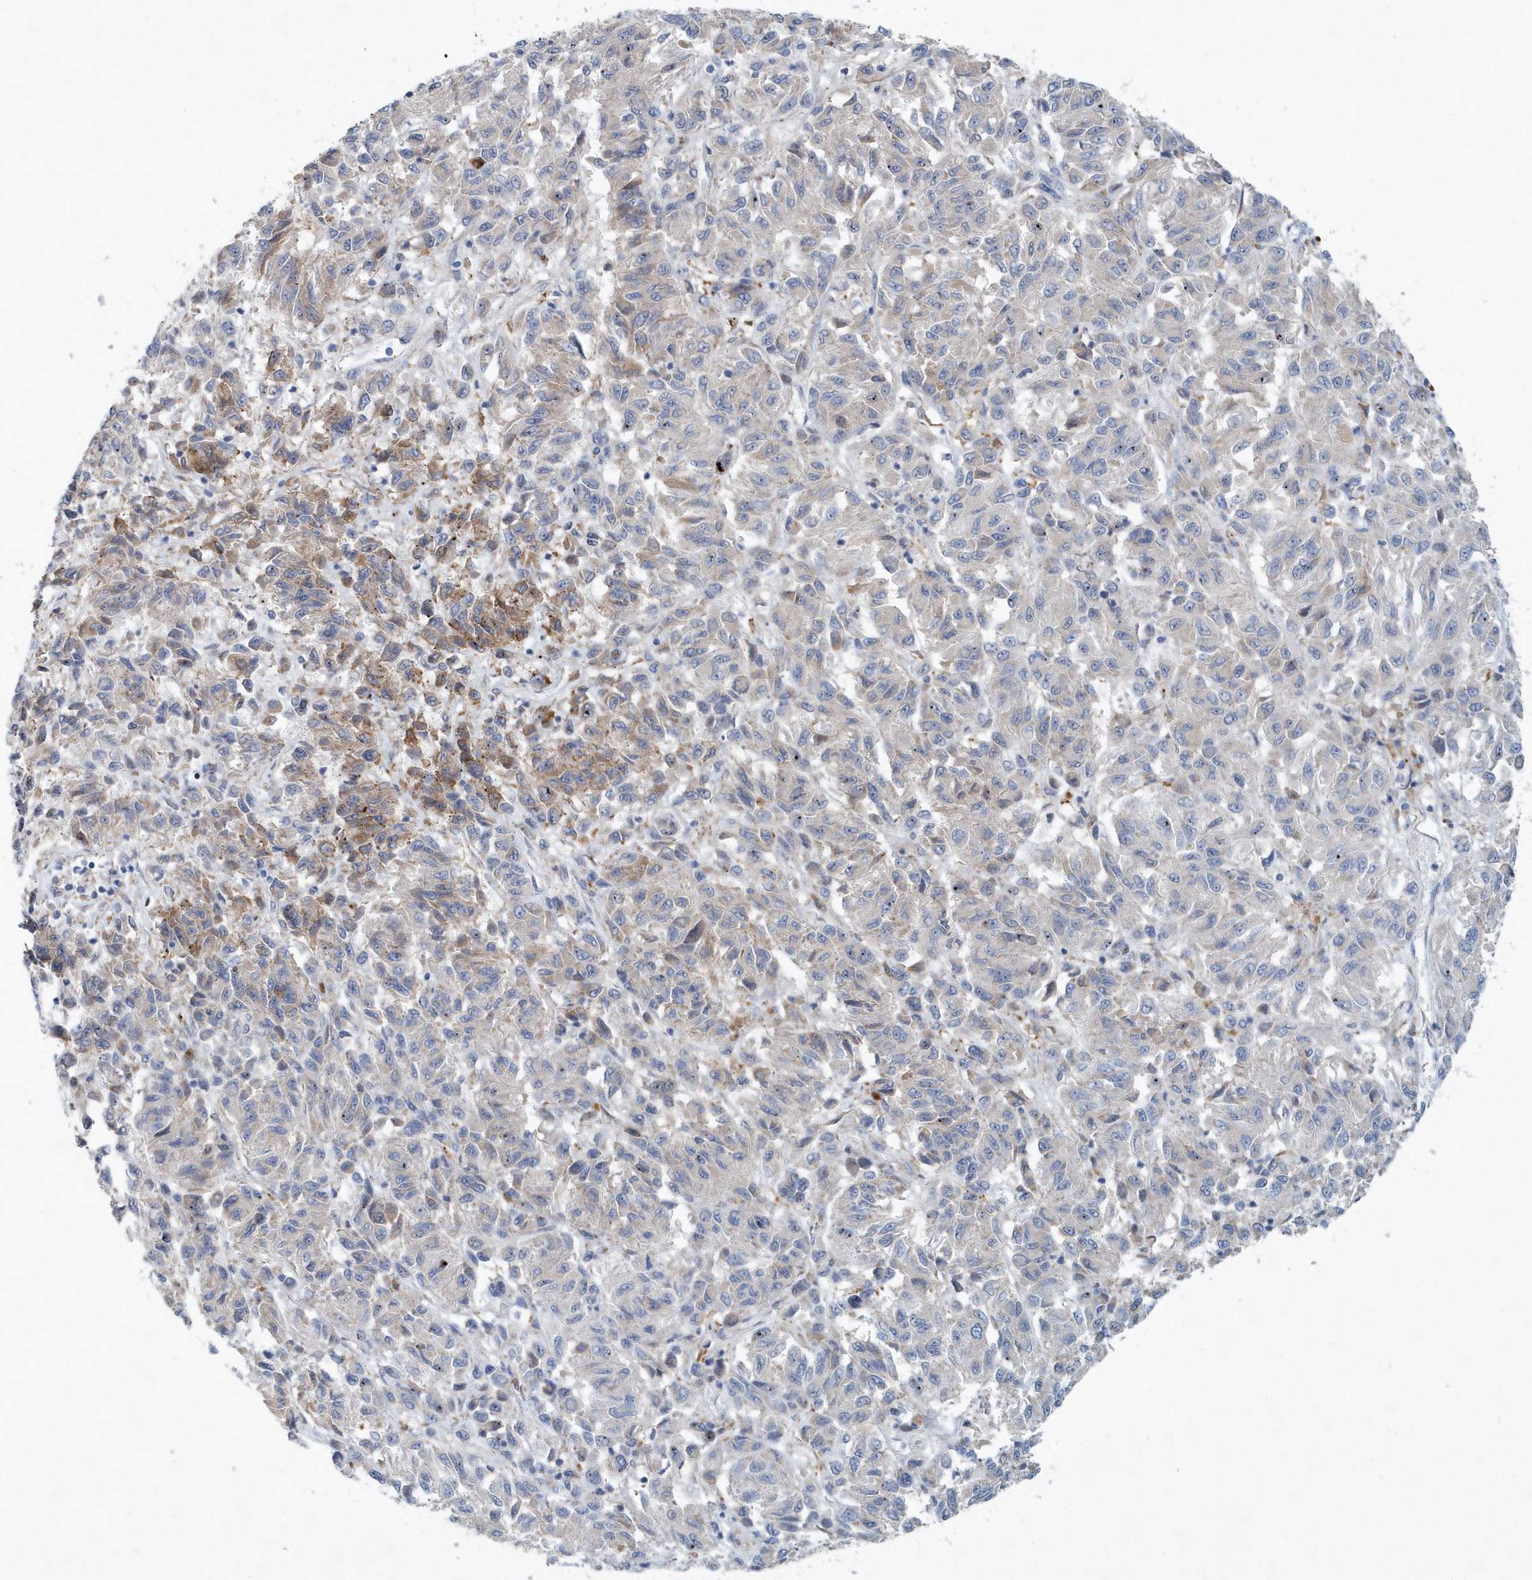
{"staining": {"intensity": "weak", "quantity": "<25%", "location": "cytoplasmic/membranous"}, "tissue": "melanoma", "cell_type": "Tumor cells", "image_type": "cancer", "snomed": [{"axis": "morphology", "description": "Malignant melanoma, Metastatic site"}, {"axis": "topography", "description": "Lung"}], "caption": "This is an IHC micrograph of human melanoma. There is no expression in tumor cells.", "gene": "PFN2", "patient": {"sex": "male", "age": 64}}